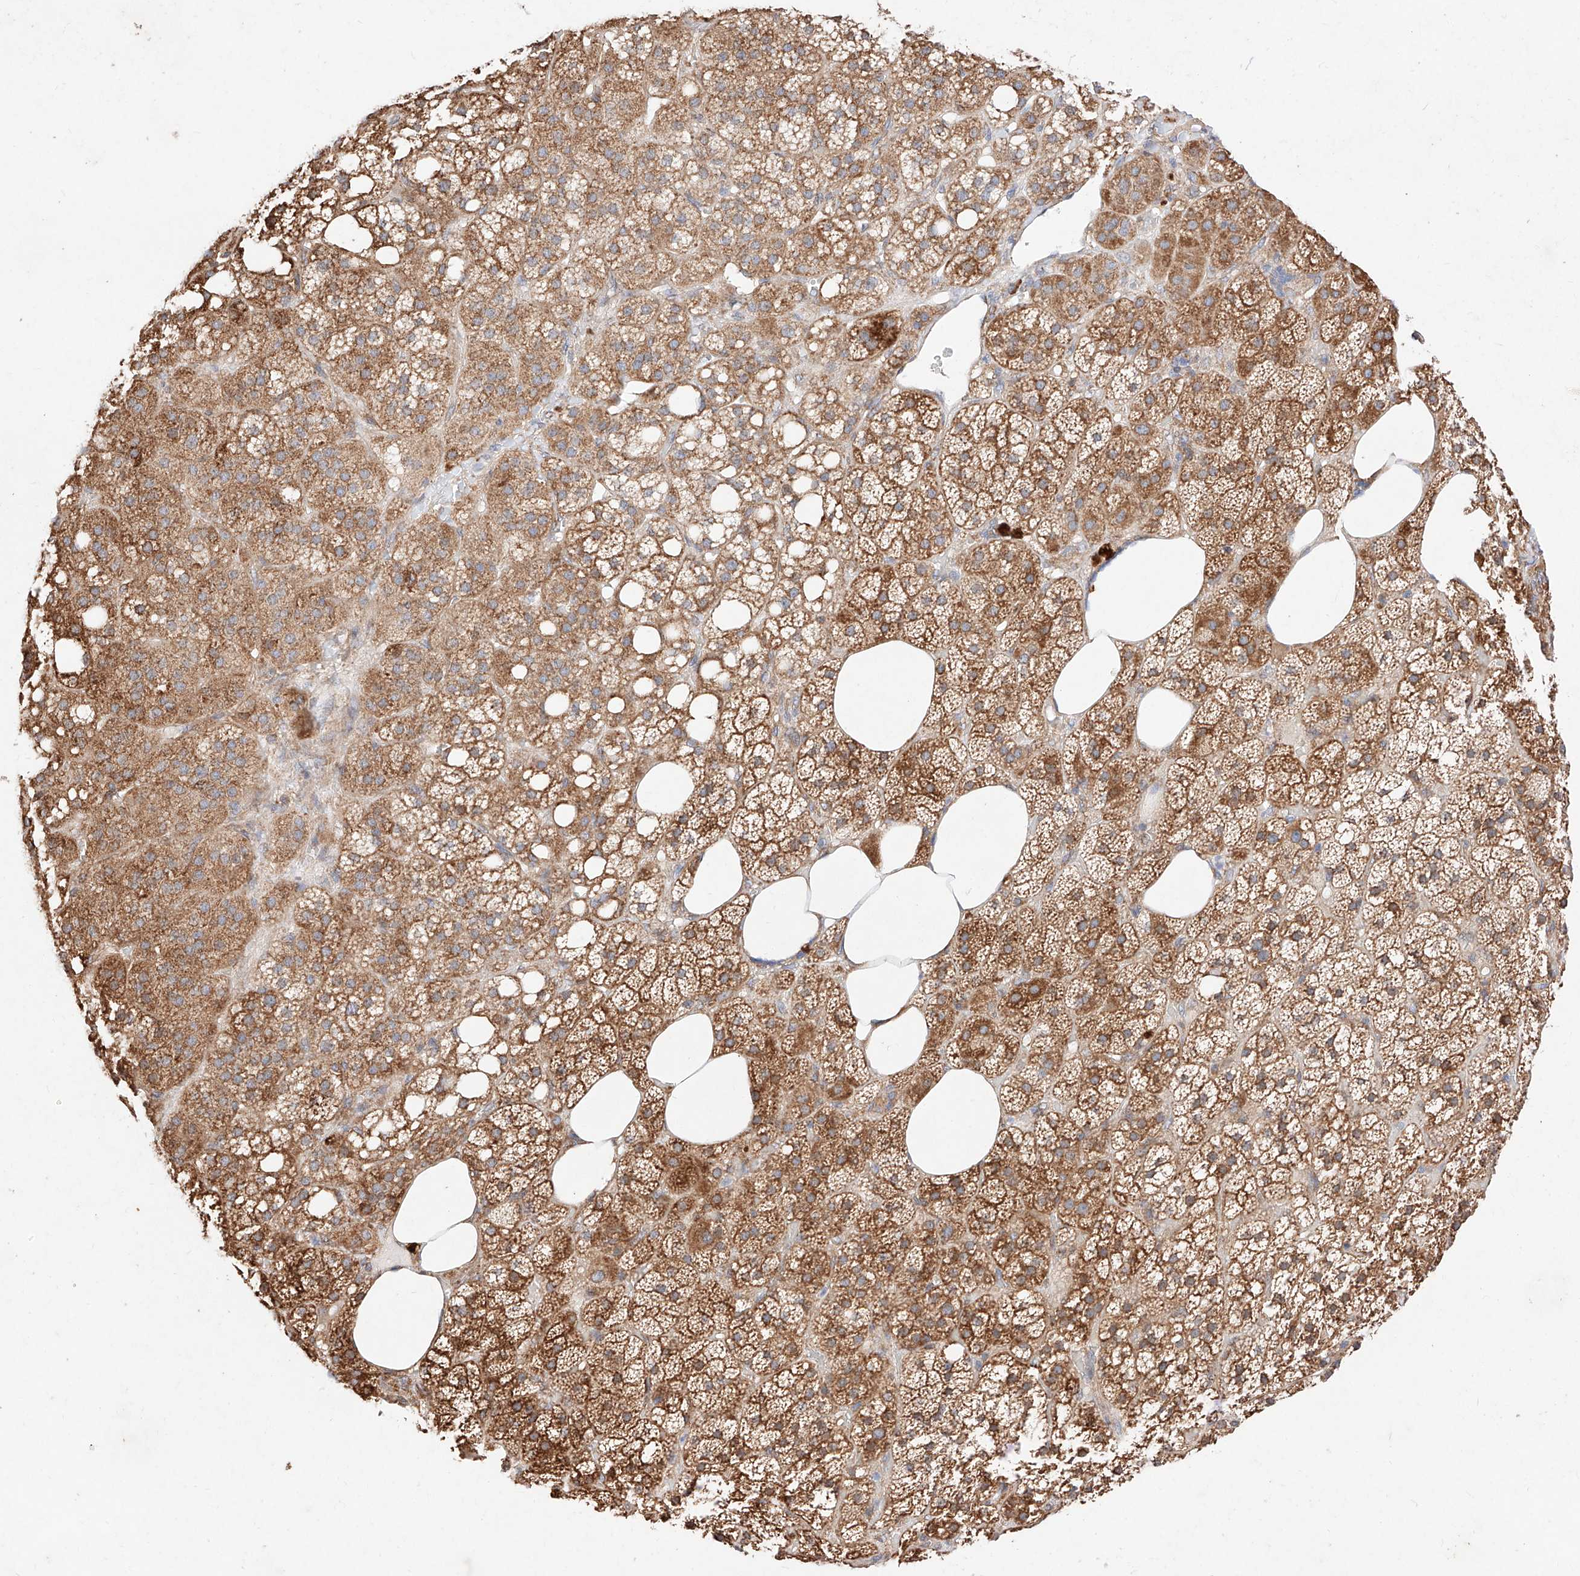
{"staining": {"intensity": "moderate", "quantity": "25%-75%", "location": "cytoplasmic/membranous"}, "tissue": "adrenal gland", "cell_type": "Glandular cells", "image_type": "normal", "snomed": [{"axis": "morphology", "description": "Normal tissue, NOS"}, {"axis": "topography", "description": "Adrenal gland"}], "caption": "Adrenal gland stained with immunohistochemistry (IHC) shows moderate cytoplasmic/membranous positivity in approximately 25%-75% of glandular cells.", "gene": "ATP9B", "patient": {"sex": "female", "age": 59}}